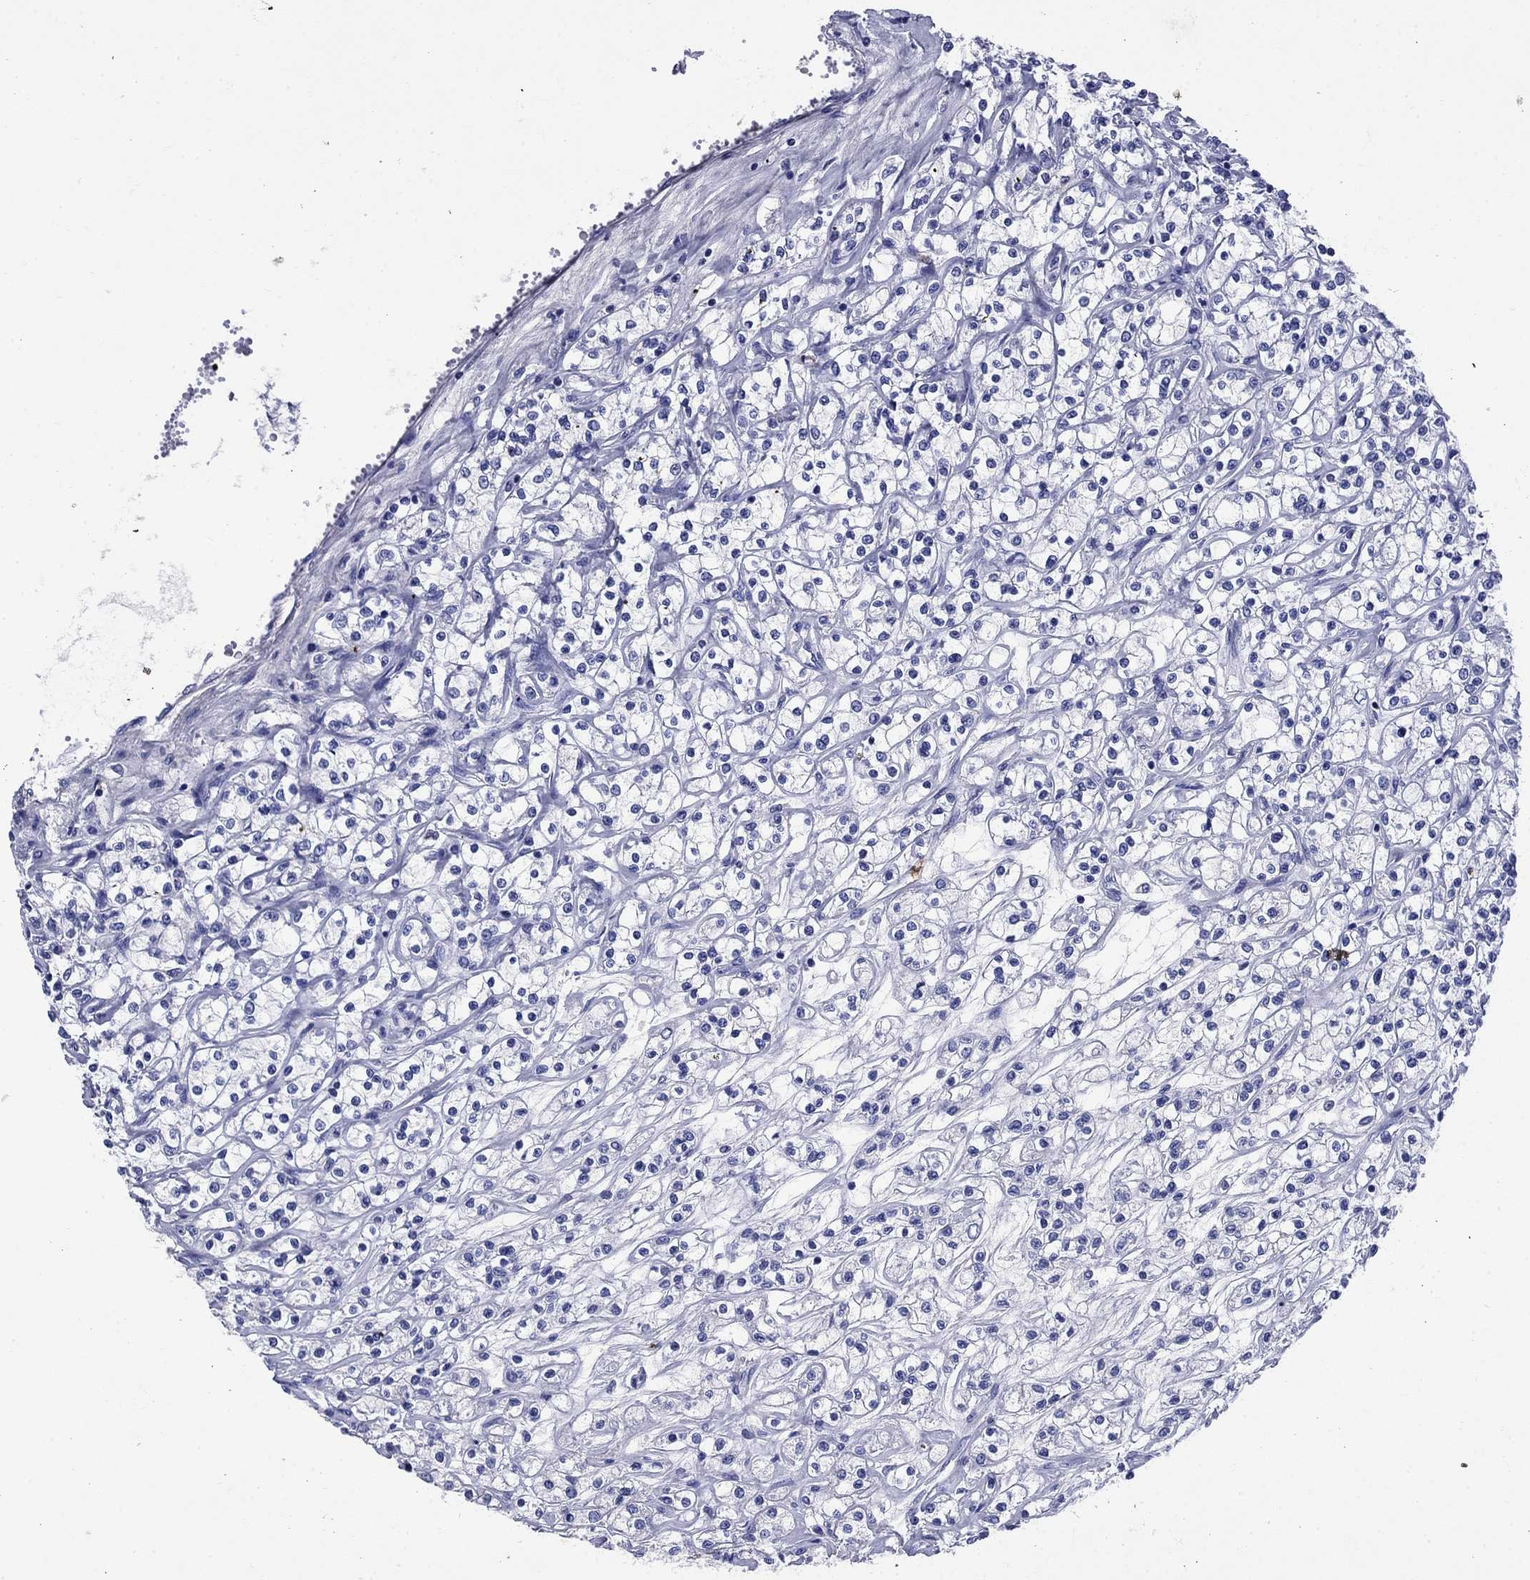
{"staining": {"intensity": "negative", "quantity": "none", "location": "none"}, "tissue": "renal cancer", "cell_type": "Tumor cells", "image_type": "cancer", "snomed": [{"axis": "morphology", "description": "Adenocarcinoma, NOS"}, {"axis": "topography", "description": "Kidney"}], "caption": "The image shows no staining of tumor cells in renal cancer.", "gene": "TFR2", "patient": {"sex": "female", "age": 59}}